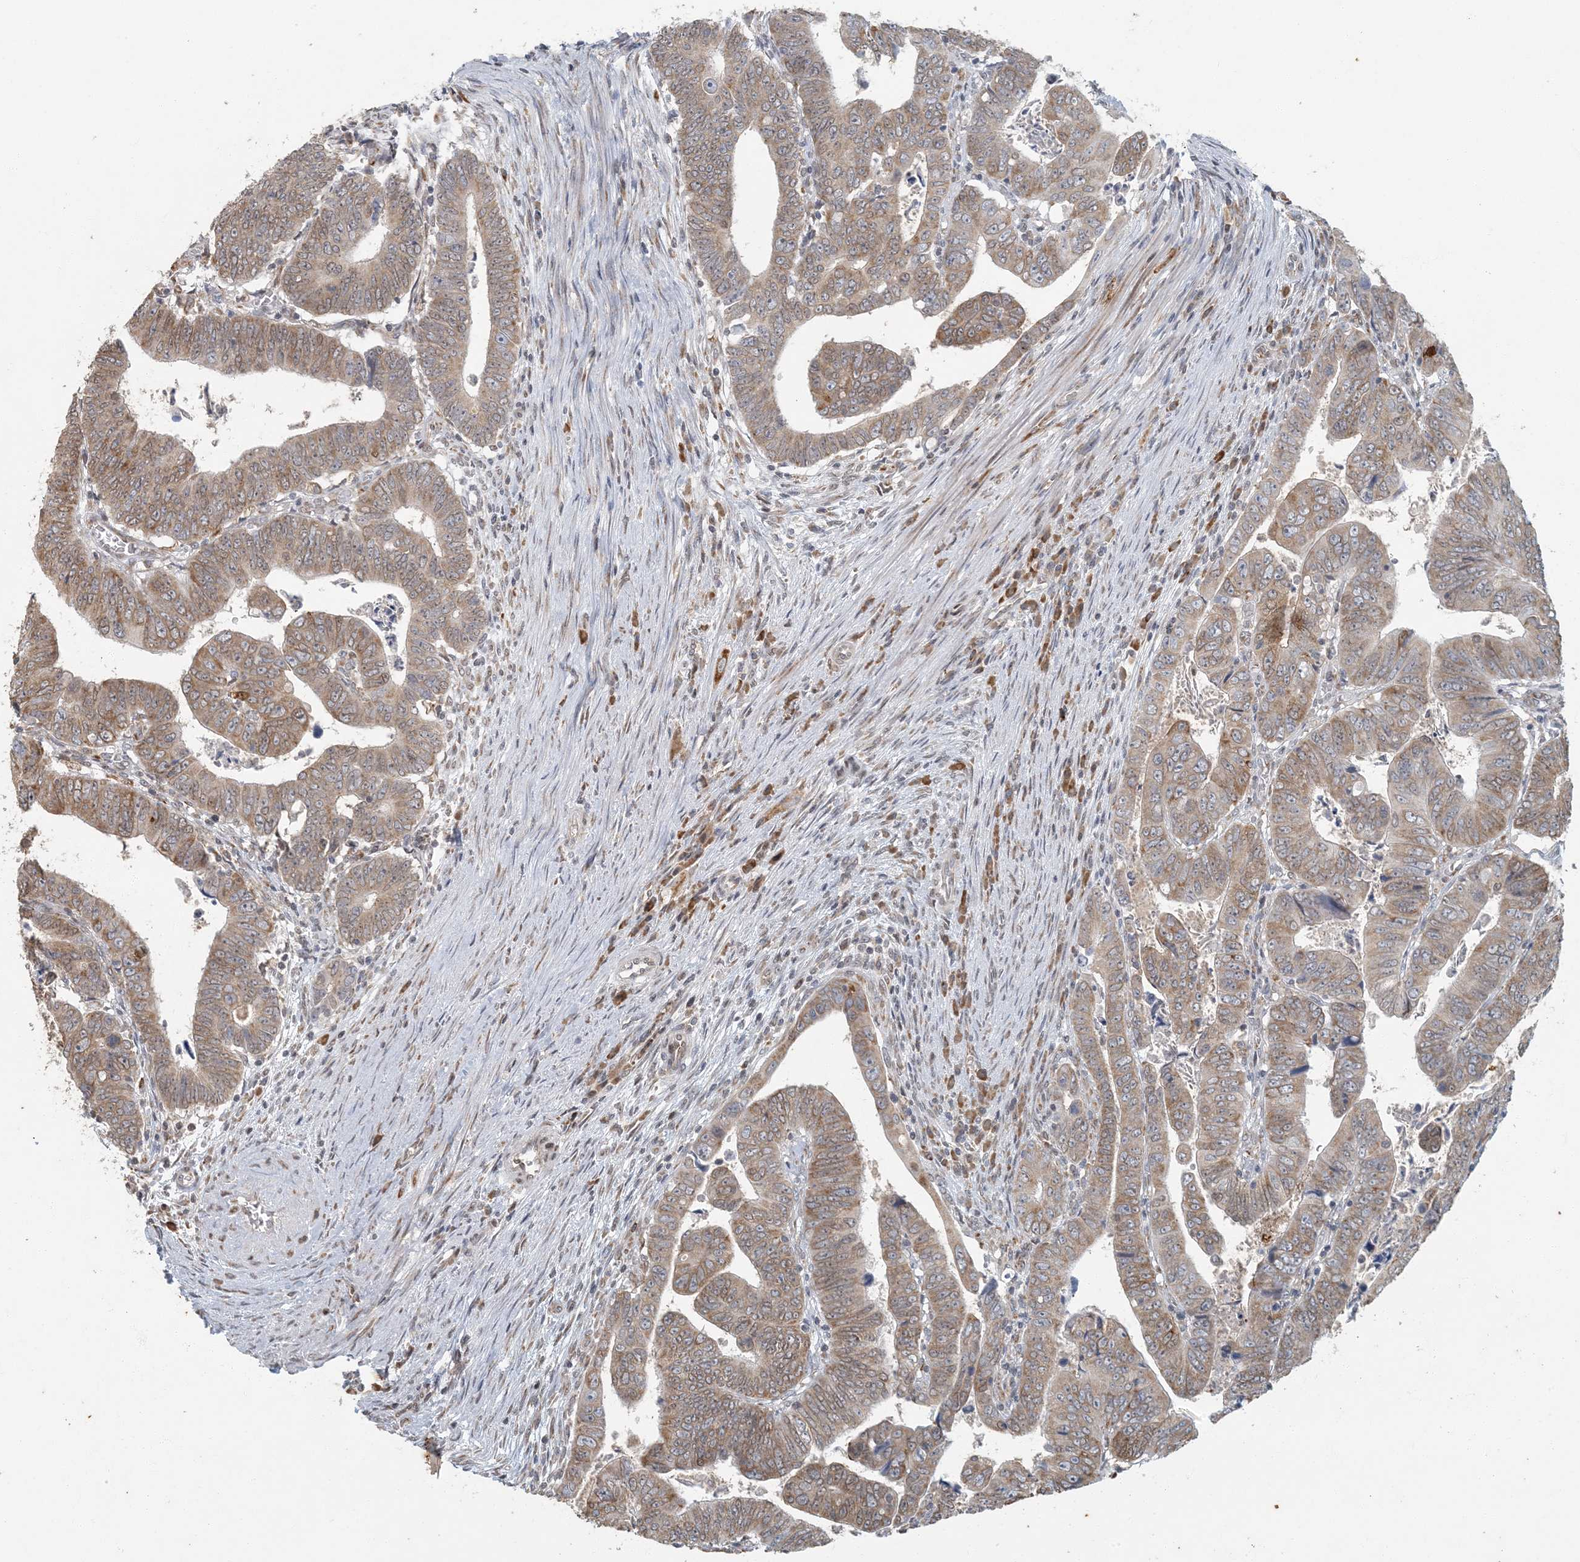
{"staining": {"intensity": "moderate", "quantity": ">75%", "location": "cytoplasmic/membranous"}, "tissue": "colorectal cancer", "cell_type": "Tumor cells", "image_type": "cancer", "snomed": [{"axis": "morphology", "description": "Normal tissue, NOS"}, {"axis": "morphology", "description": "Adenocarcinoma, NOS"}, {"axis": "topography", "description": "Rectum"}], "caption": "IHC photomicrograph of neoplastic tissue: adenocarcinoma (colorectal) stained using IHC reveals medium levels of moderate protein expression localized specifically in the cytoplasmic/membranous of tumor cells, appearing as a cytoplasmic/membranous brown color.", "gene": "AK9", "patient": {"sex": "female", "age": 65}}